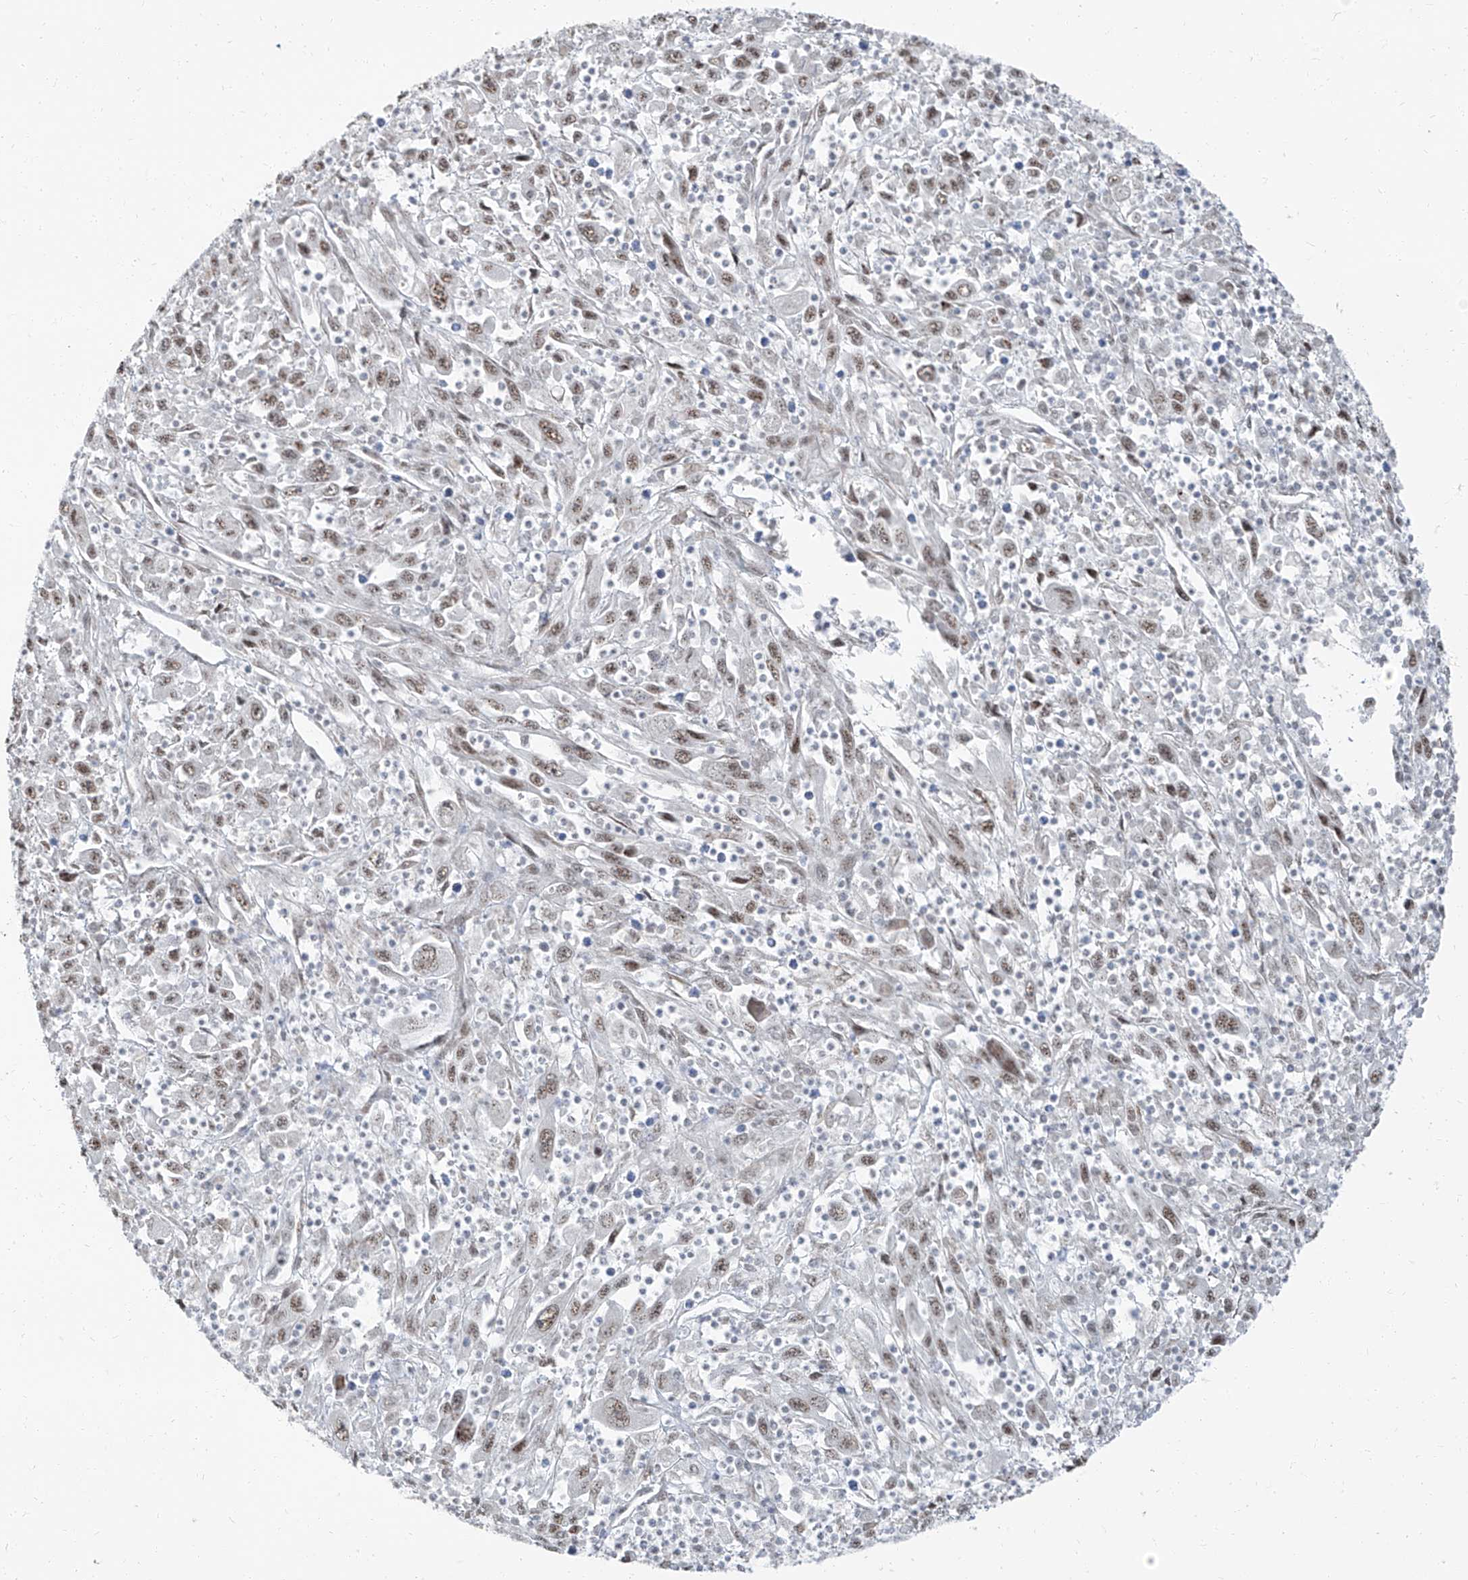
{"staining": {"intensity": "weak", "quantity": "25%-75%", "location": "nuclear"}, "tissue": "melanoma", "cell_type": "Tumor cells", "image_type": "cancer", "snomed": [{"axis": "morphology", "description": "Malignant melanoma, Metastatic site"}, {"axis": "topography", "description": "Skin"}], "caption": "There is low levels of weak nuclear expression in tumor cells of malignant melanoma (metastatic site), as demonstrated by immunohistochemical staining (brown color).", "gene": "TXLNB", "patient": {"sex": "female", "age": 56}}